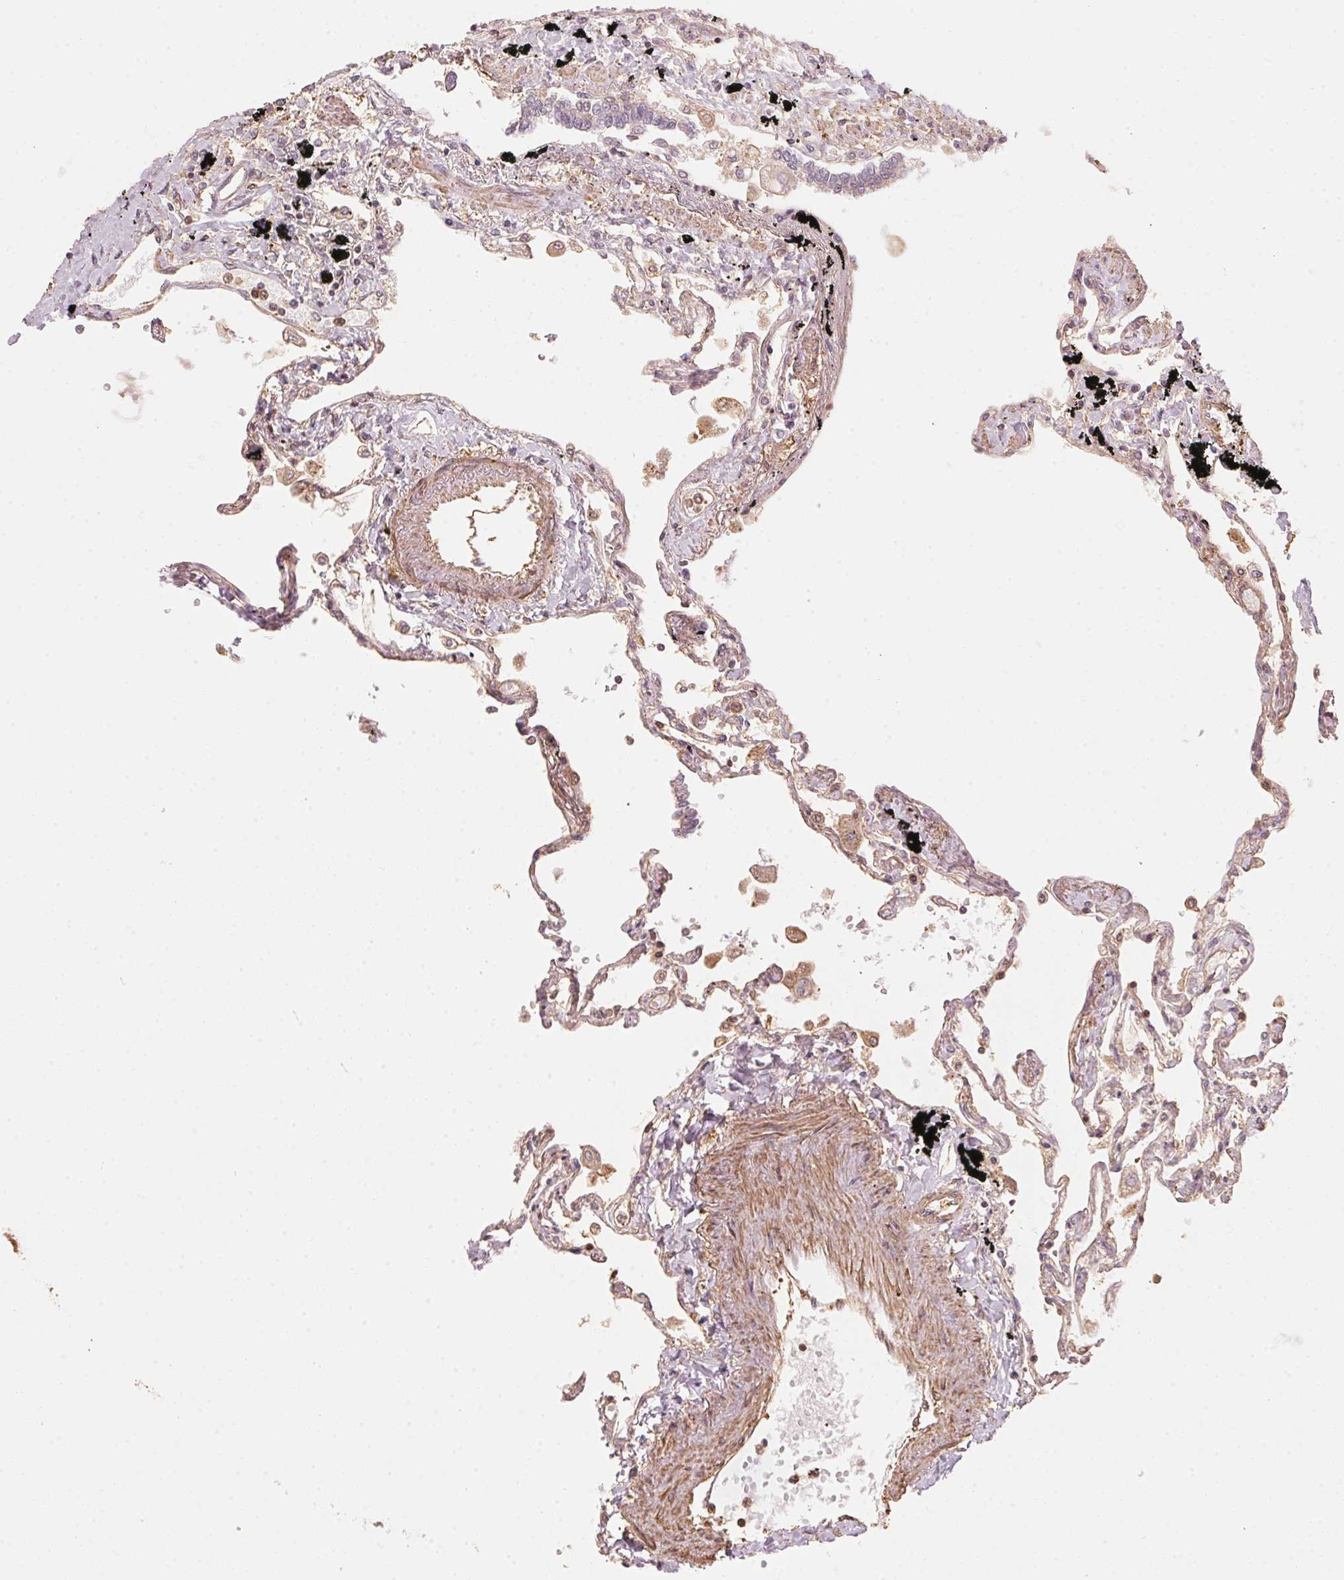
{"staining": {"intensity": "weak", "quantity": "<25%", "location": "cytoplasmic/membranous"}, "tissue": "lung", "cell_type": "Alveolar cells", "image_type": "normal", "snomed": [{"axis": "morphology", "description": "Normal tissue, NOS"}, {"axis": "morphology", "description": "Adenocarcinoma, NOS"}, {"axis": "topography", "description": "Cartilage tissue"}, {"axis": "topography", "description": "Lung"}], "caption": "This micrograph is of normal lung stained with immunohistochemistry to label a protein in brown with the nuclei are counter-stained blue. There is no positivity in alveolar cells.", "gene": "QDPR", "patient": {"sex": "female", "age": 67}}